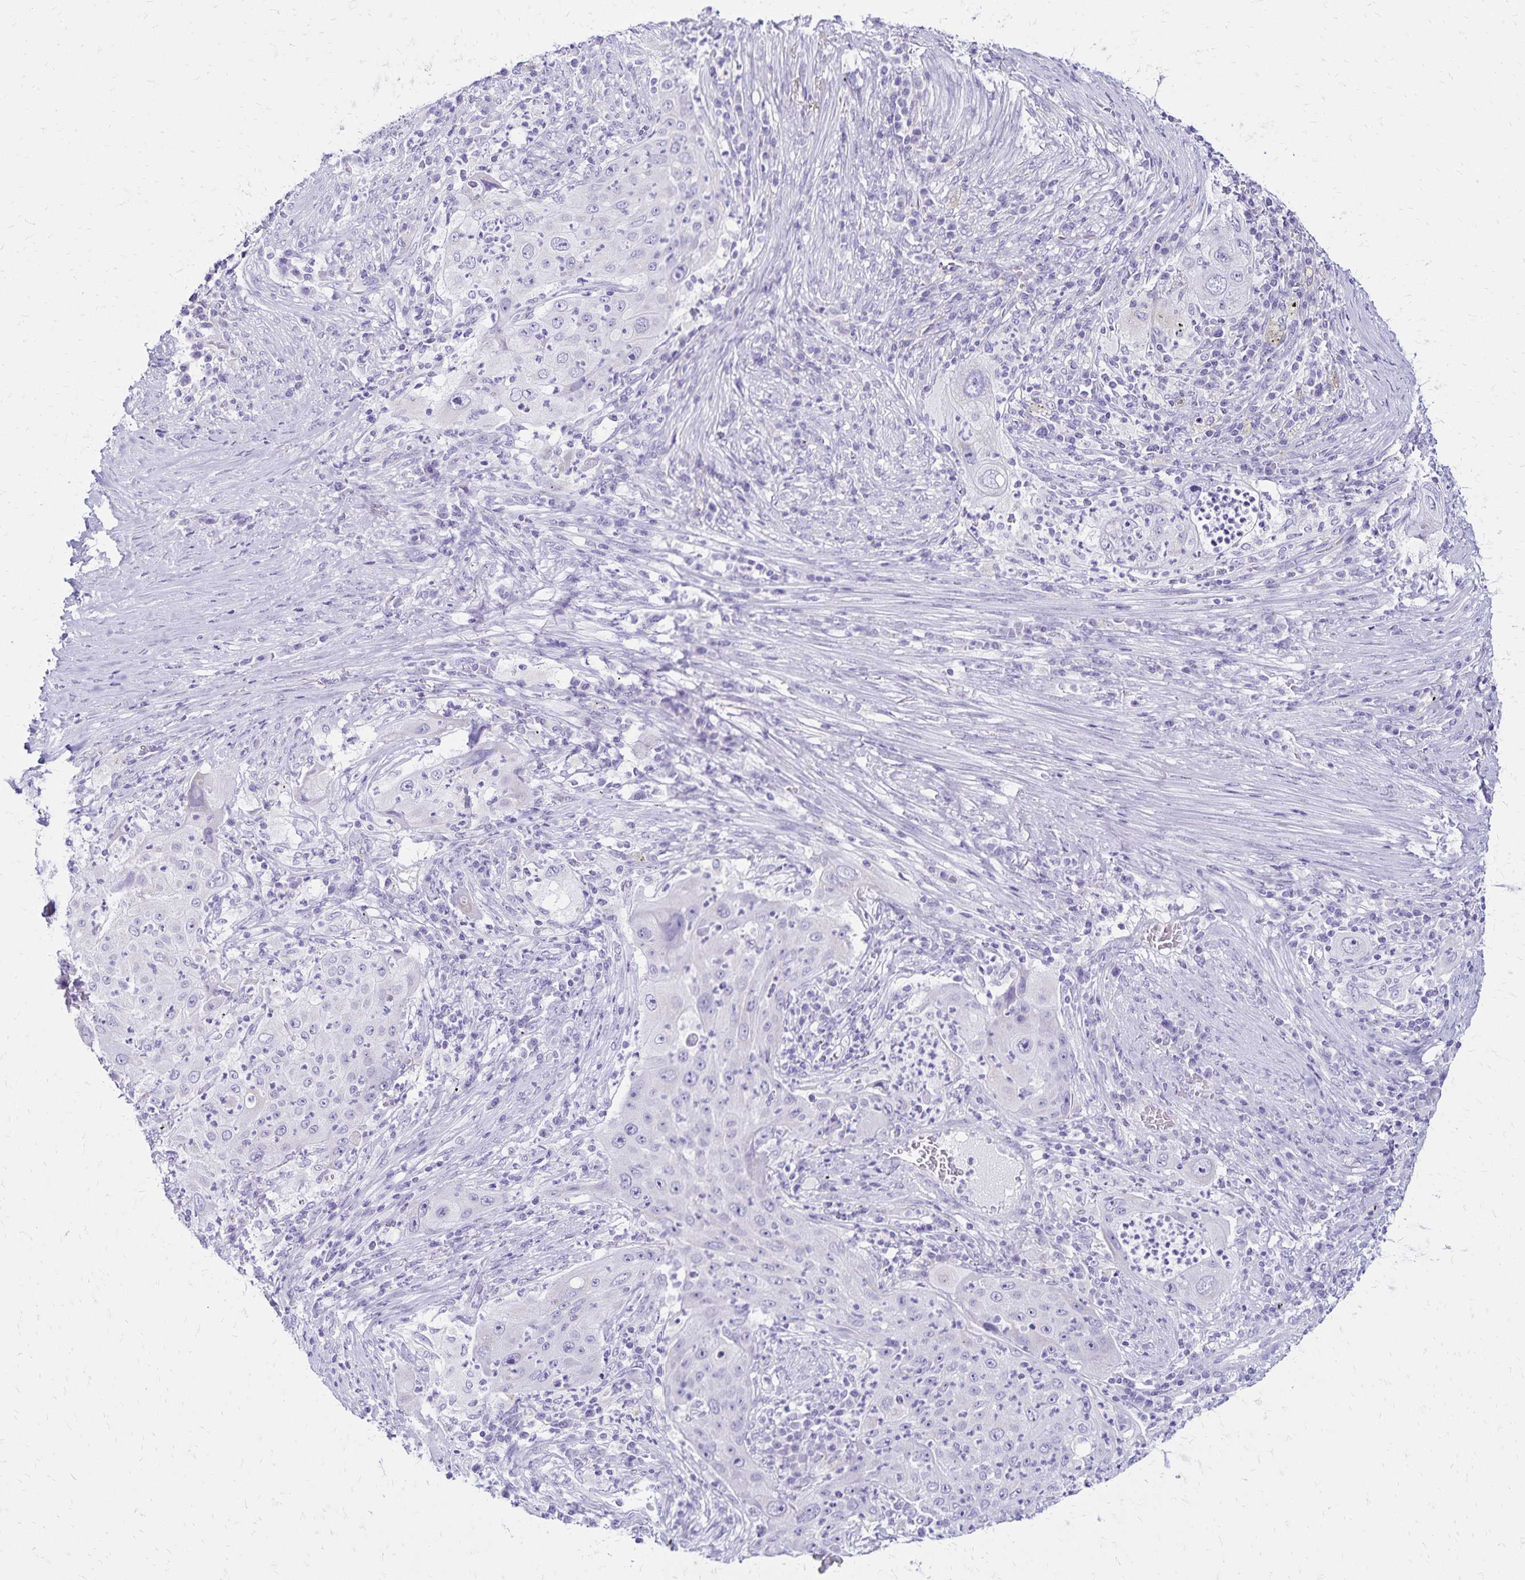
{"staining": {"intensity": "negative", "quantity": "none", "location": "none"}, "tissue": "lung cancer", "cell_type": "Tumor cells", "image_type": "cancer", "snomed": [{"axis": "morphology", "description": "Squamous cell carcinoma, NOS"}, {"axis": "topography", "description": "Lung"}], "caption": "Lung cancer (squamous cell carcinoma) was stained to show a protein in brown. There is no significant positivity in tumor cells.", "gene": "LIN28B", "patient": {"sex": "female", "age": 59}}